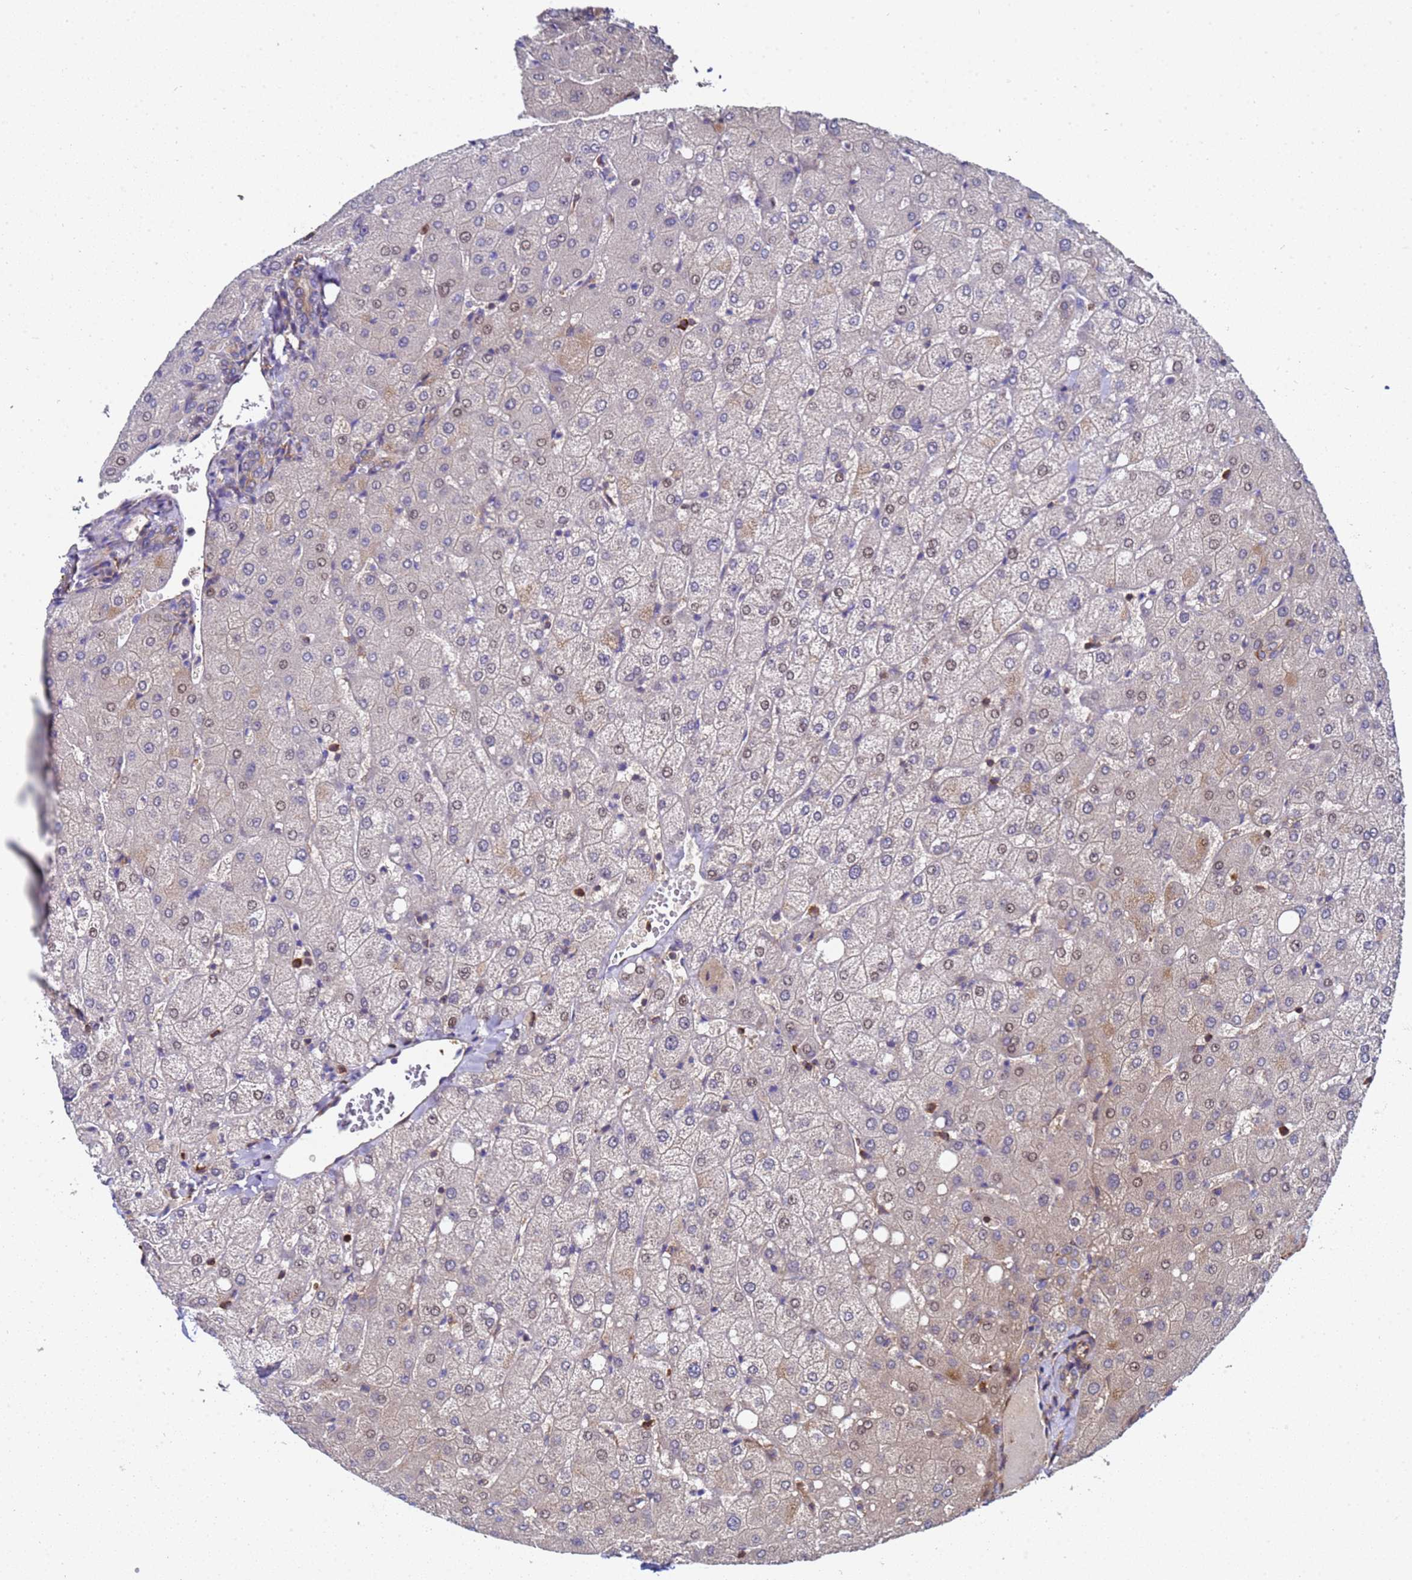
{"staining": {"intensity": "weak", "quantity": "25%-75%", "location": "cytoplasmic/membranous"}, "tissue": "liver", "cell_type": "Cholangiocytes", "image_type": "normal", "snomed": [{"axis": "morphology", "description": "Normal tissue, NOS"}, {"axis": "topography", "description": "Liver"}], "caption": "Cholangiocytes demonstrate weak cytoplasmic/membranous staining in approximately 25%-75% of cells in normal liver. (IHC, brightfield microscopy, high magnification).", "gene": "MOCS1", "patient": {"sex": "female", "age": 54}}